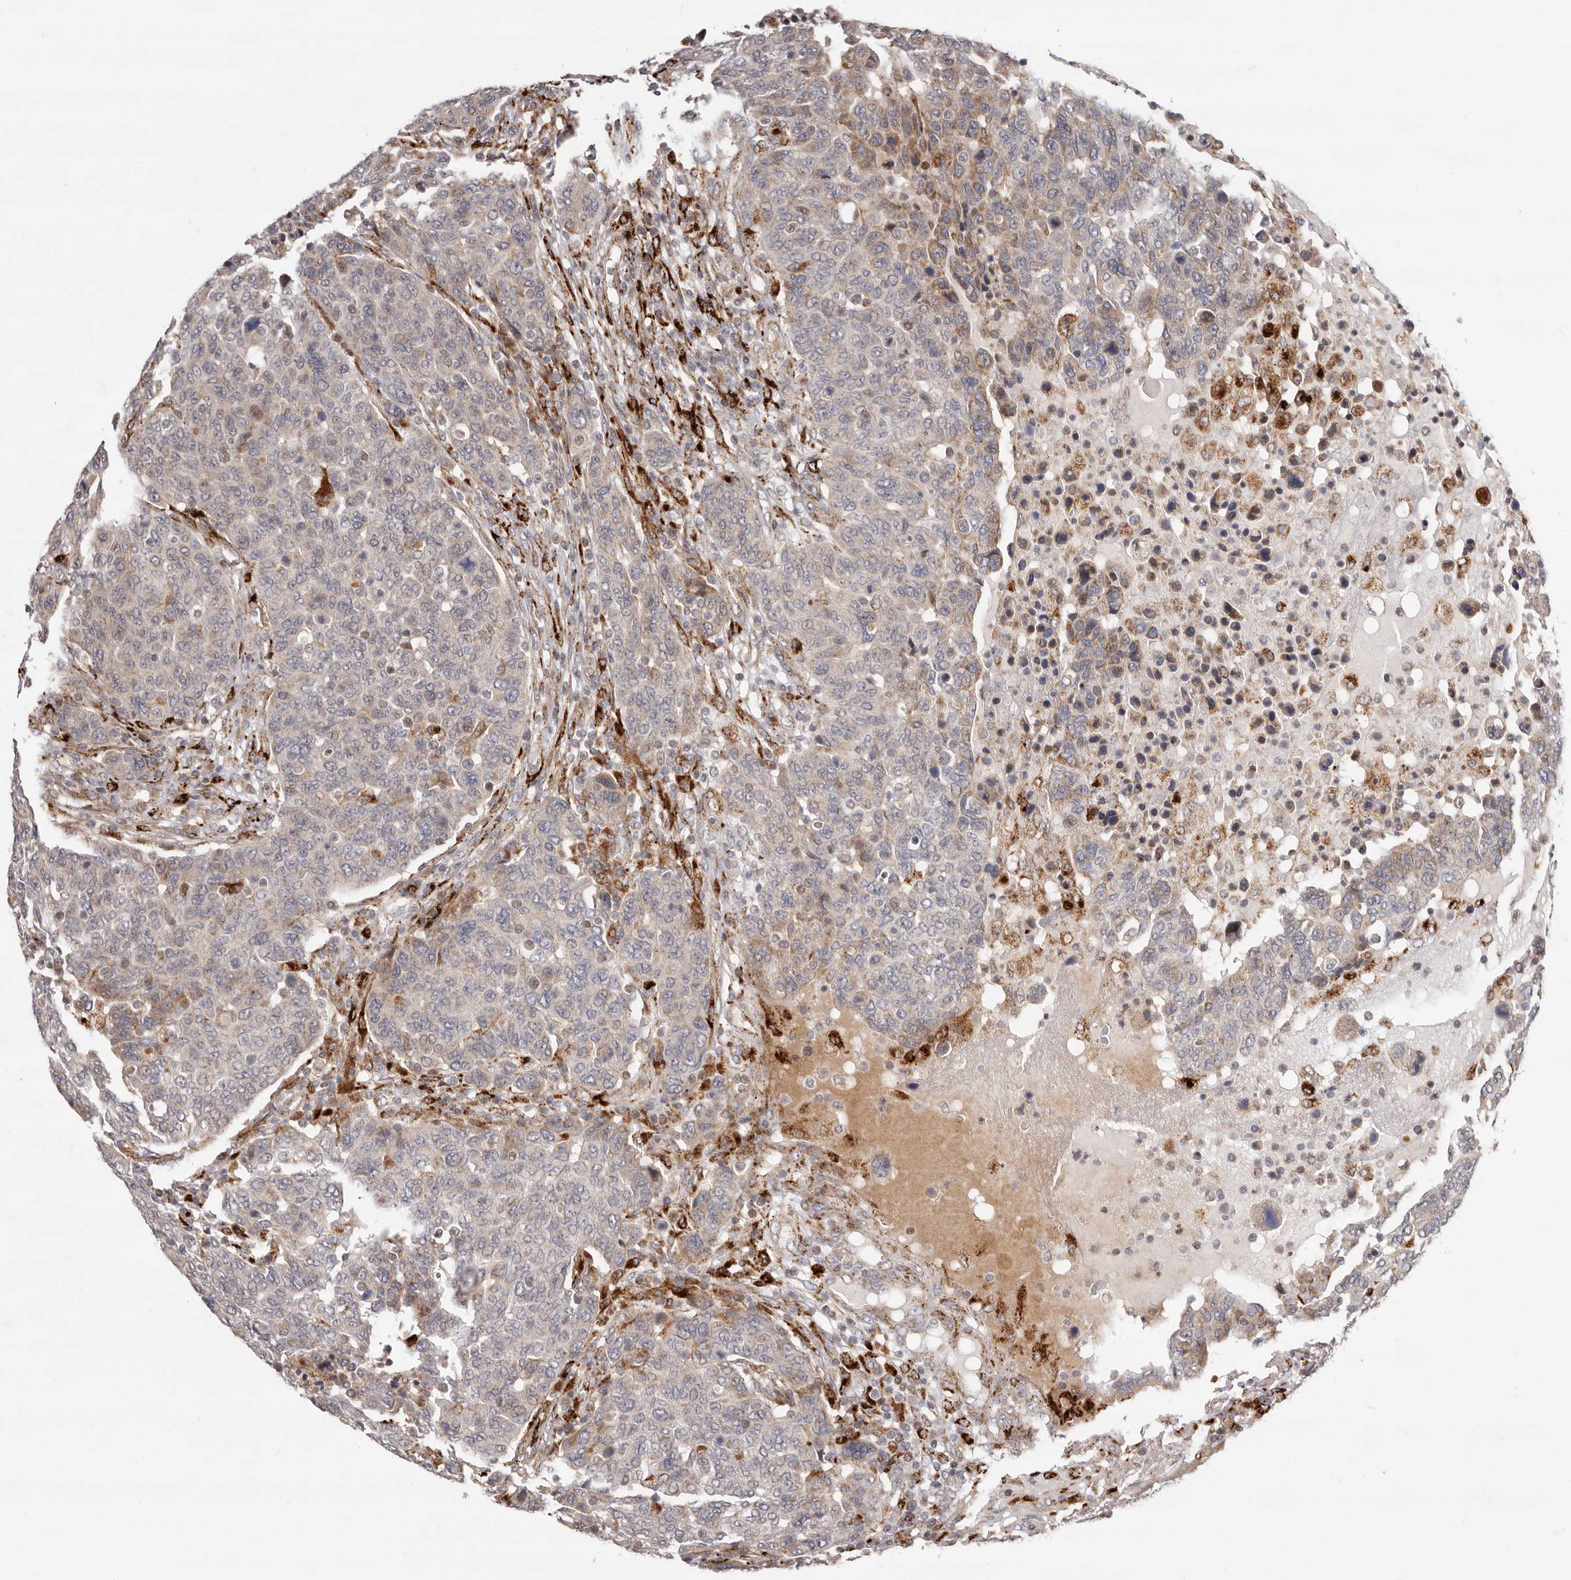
{"staining": {"intensity": "weak", "quantity": "<25%", "location": "cytoplasmic/membranous"}, "tissue": "breast cancer", "cell_type": "Tumor cells", "image_type": "cancer", "snomed": [{"axis": "morphology", "description": "Duct carcinoma"}, {"axis": "topography", "description": "Breast"}], "caption": "This is an immunohistochemistry photomicrograph of human breast cancer. There is no expression in tumor cells.", "gene": "TOR3A", "patient": {"sex": "female", "age": 37}}